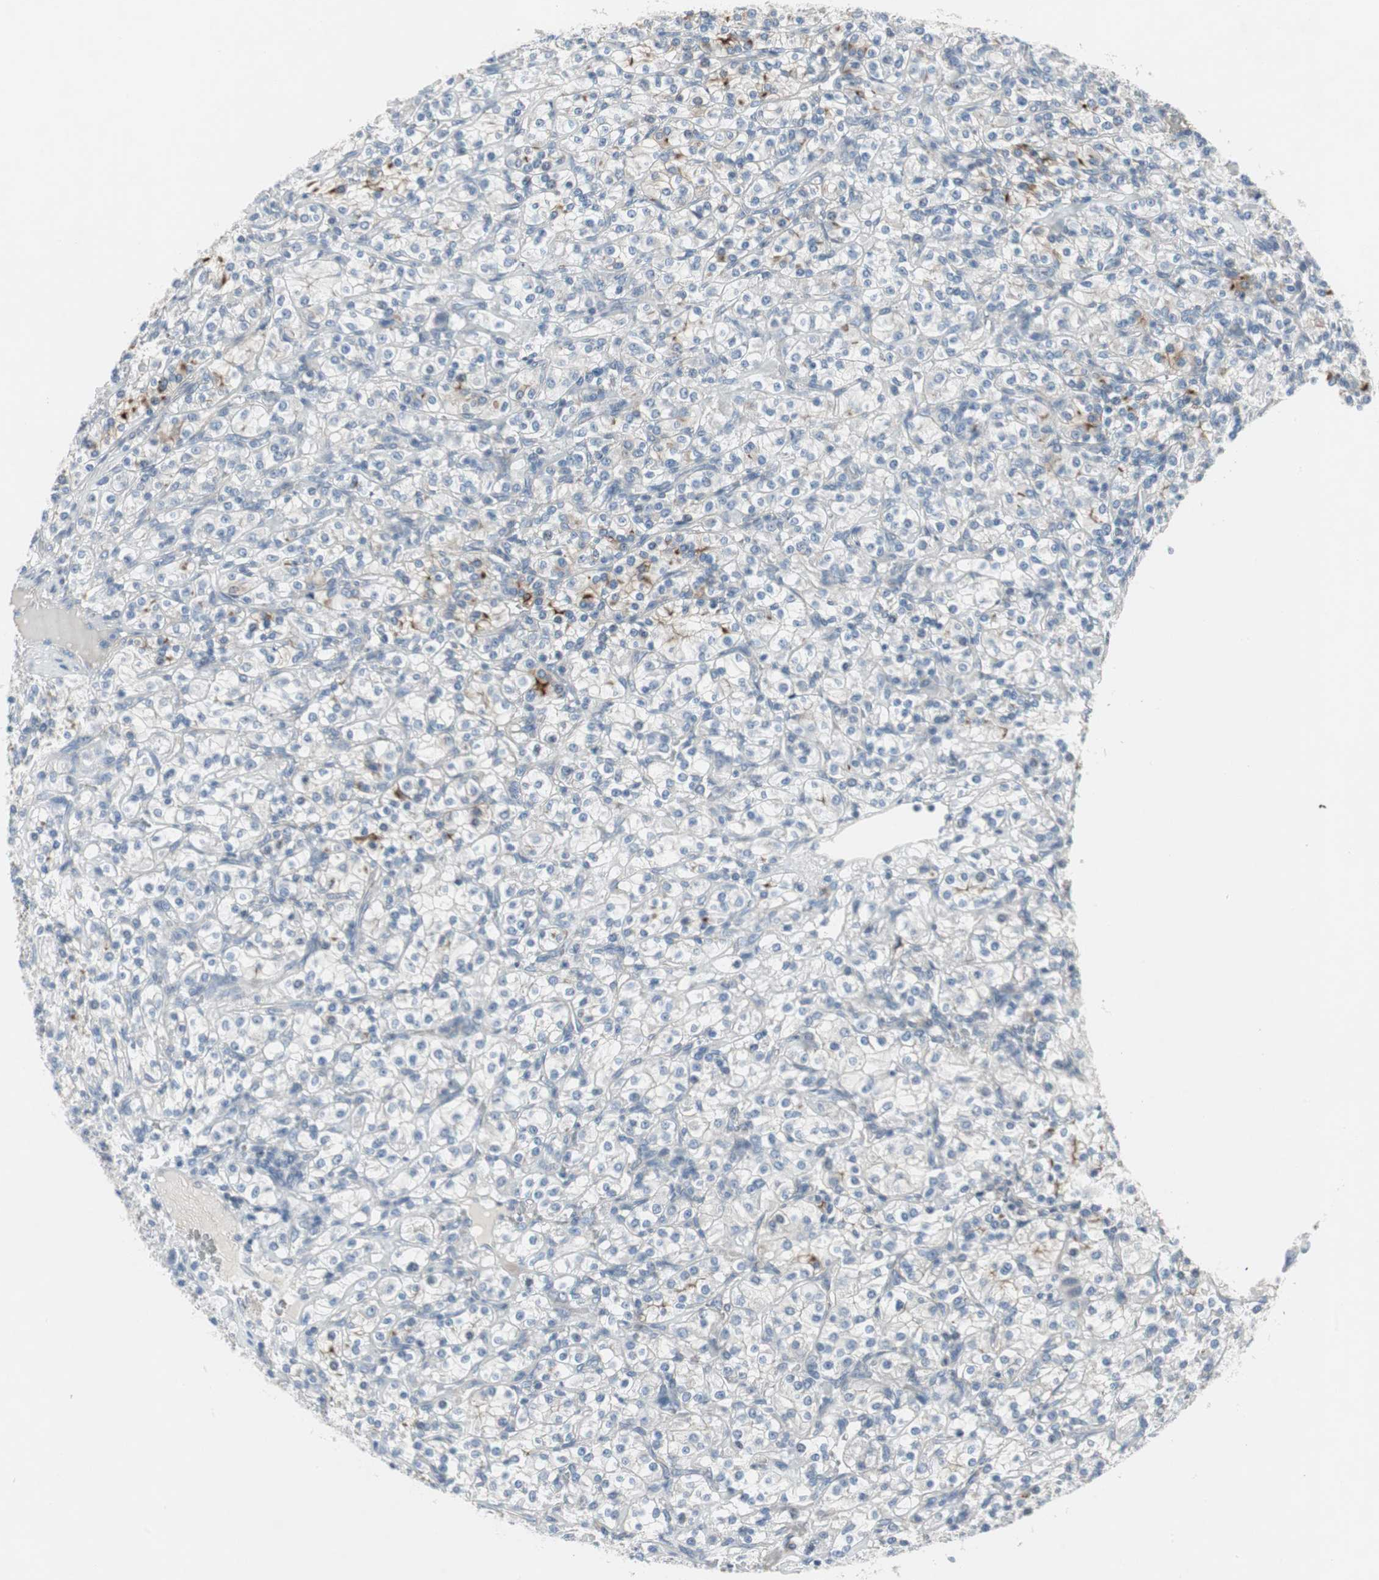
{"staining": {"intensity": "negative", "quantity": "none", "location": "none"}, "tissue": "renal cancer", "cell_type": "Tumor cells", "image_type": "cancer", "snomed": [{"axis": "morphology", "description": "Adenocarcinoma, NOS"}, {"axis": "topography", "description": "Kidney"}], "caption": "Tumor cells are negative for brown protein staining in adenocarcinoma (renal).", "gene": "PIGR", "patient": {"sex": "male", "age": 77}}